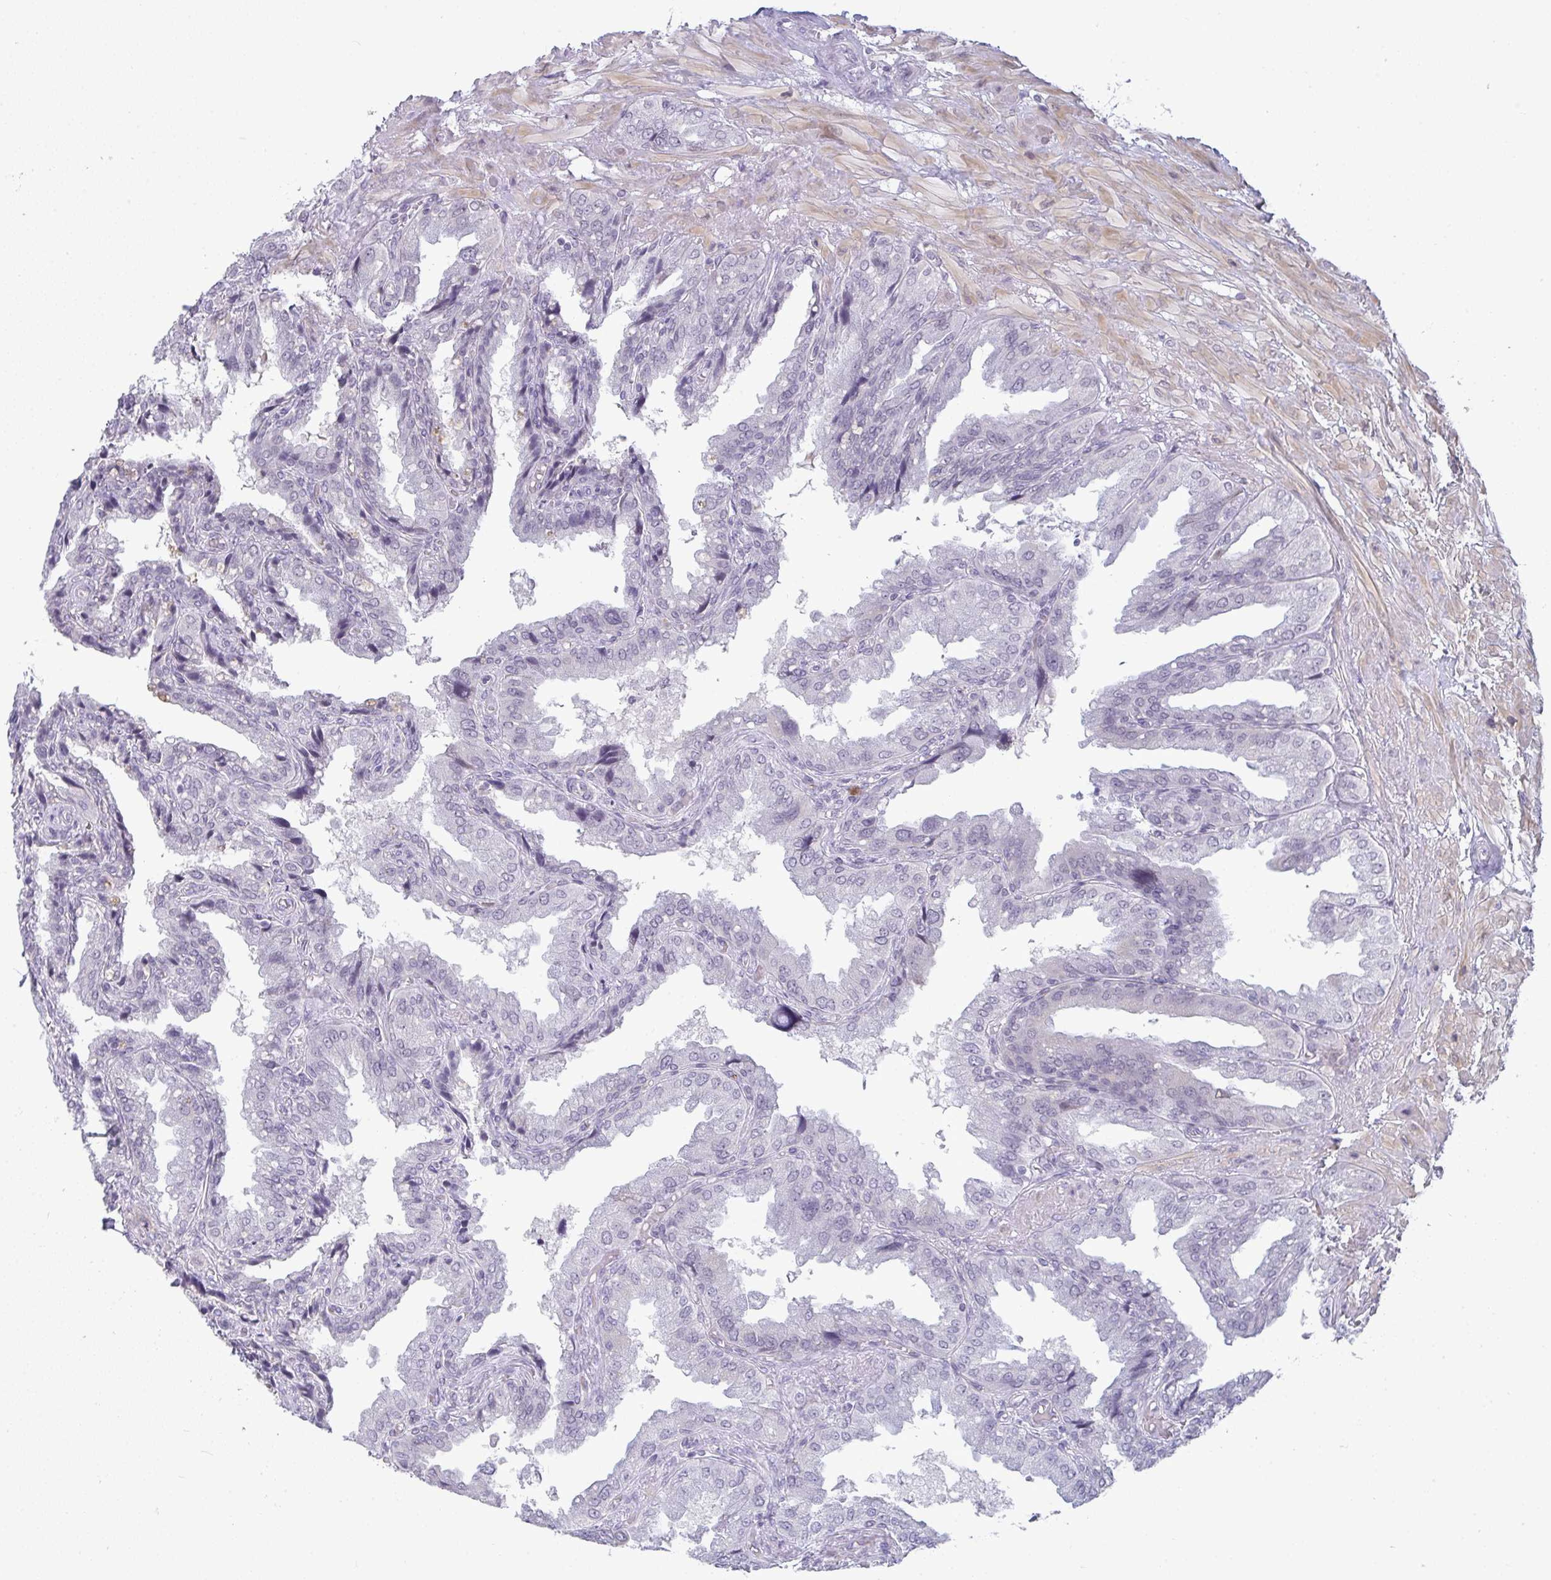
{"staining": {"intensity": "negative", "quantity": "none", "location": "none"}, "tissue": "seminal vesicle", "cell_type": "Glandular cells", "image_type": "normal", "snomed": [{"axis": "morphology", "description": "Normal tissue, NOS"}, {"axis": "topography", "description": "Seminal veicle"}], "caption": "Immunohistochemistry photomicrograph of normal seminal vesicle: seminal vesicle stained with DAB displays no significant protein expression in glandular cells.", "gene": "TEX33", "patient": {"sex": "male", "age": 55}}